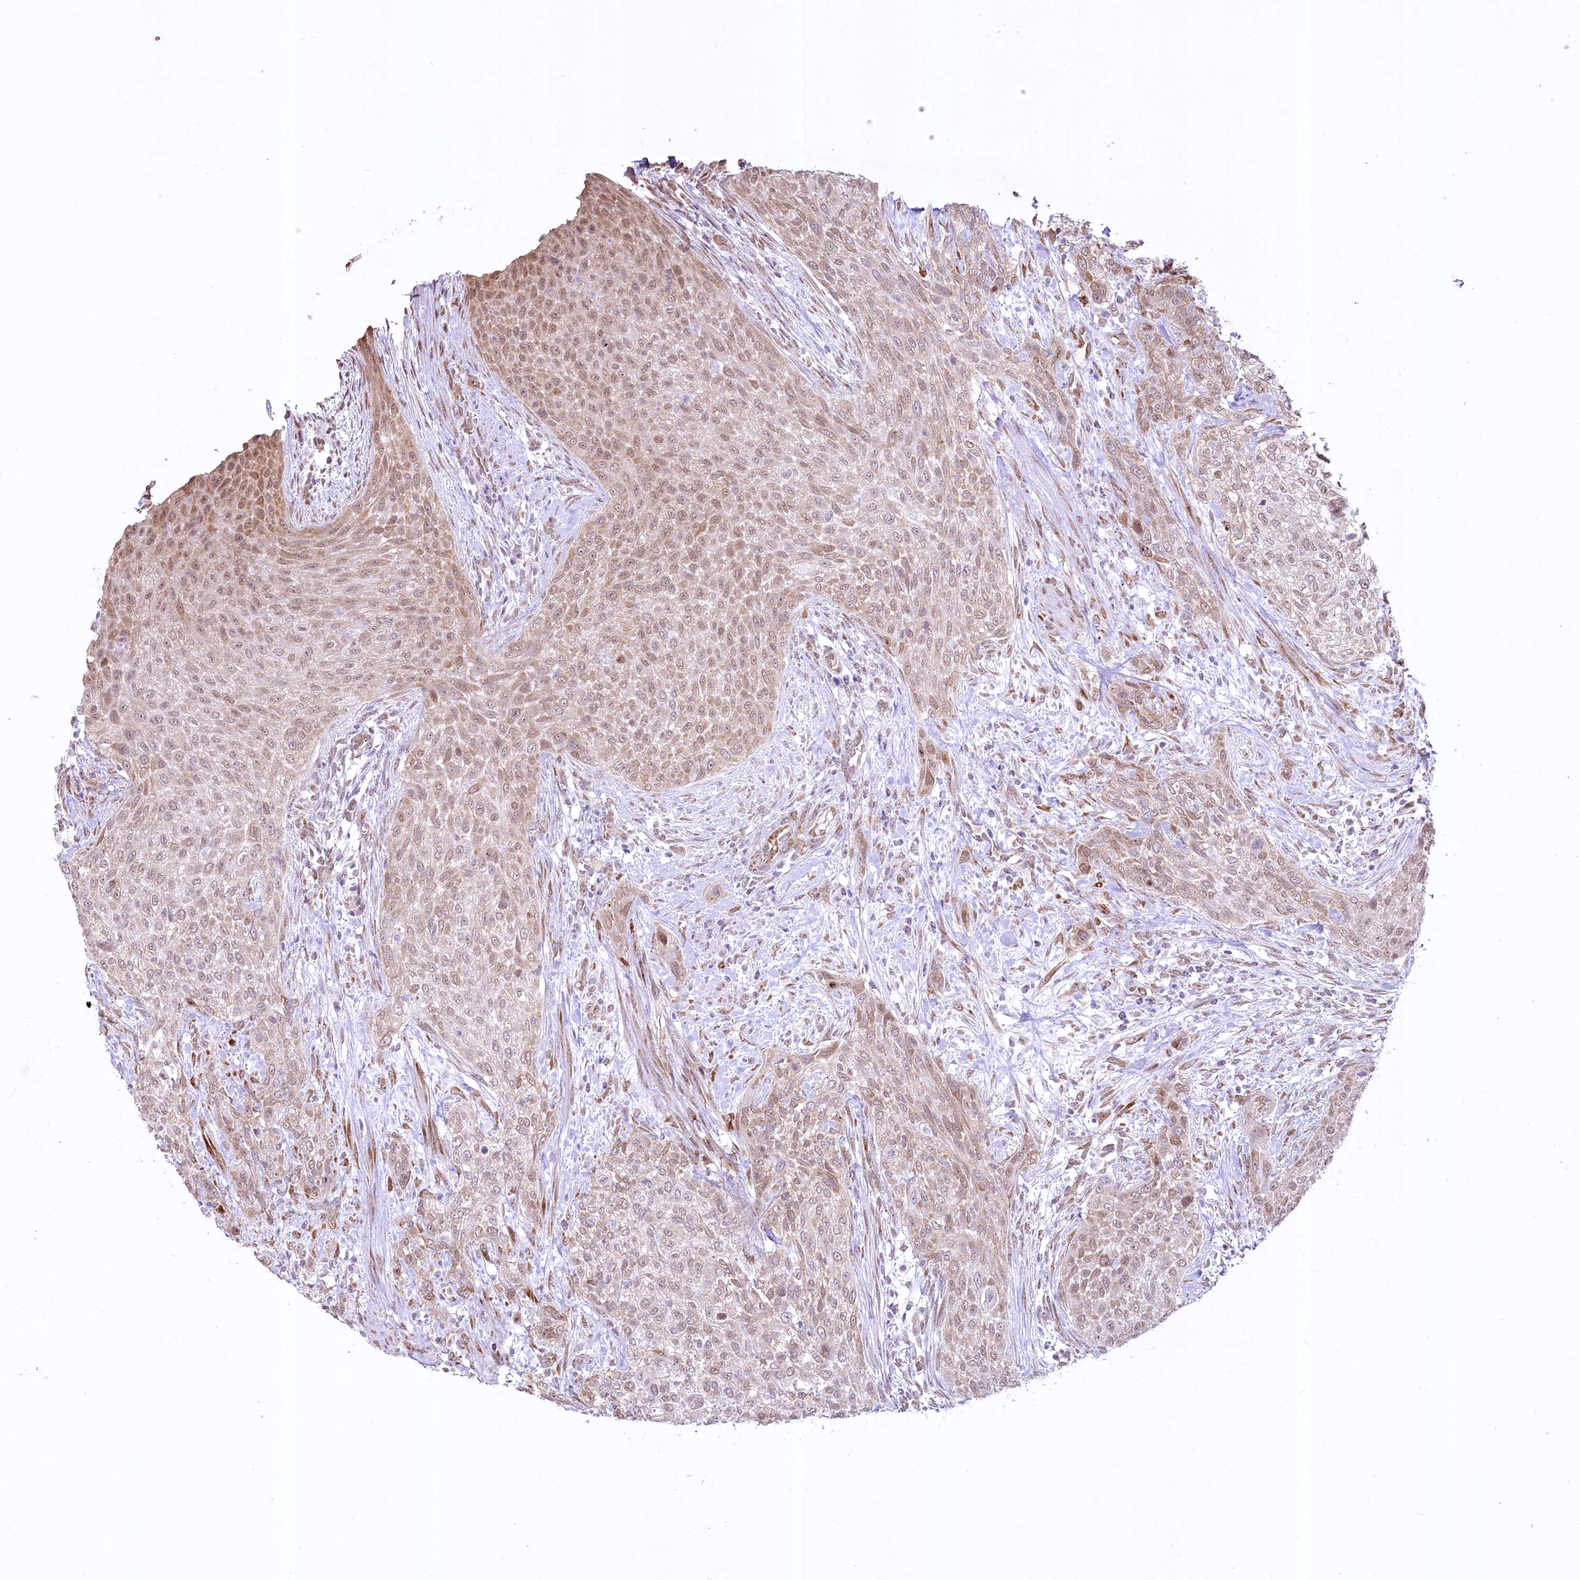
{"staining": {"intensity": "moderate", "quantity": "<25%", "location": "cytoplasmic/membranous,nuclear"}, "tissue": "urothelial cancer", "cell_type": "Tumor cells", "image_type": "cancer", "snomed": [{"axis": "morphology", "description": "Normal tissue, NOS"}, {"axis": "morphology", "description": "Urothelial carcinoma, NOS"}, {"axis": "topography", "description": "Urinary bladder"}, {"axis": "topography", "description": "Peripheral nerve tissue"}], "caption": "Urothelial cancer stained for a protein displays moderate cytoplasmic/membranous and nuclear positivity in tumor cells.", "gene": "YBX3", "patient": {"sex": "male", "age": 35}}